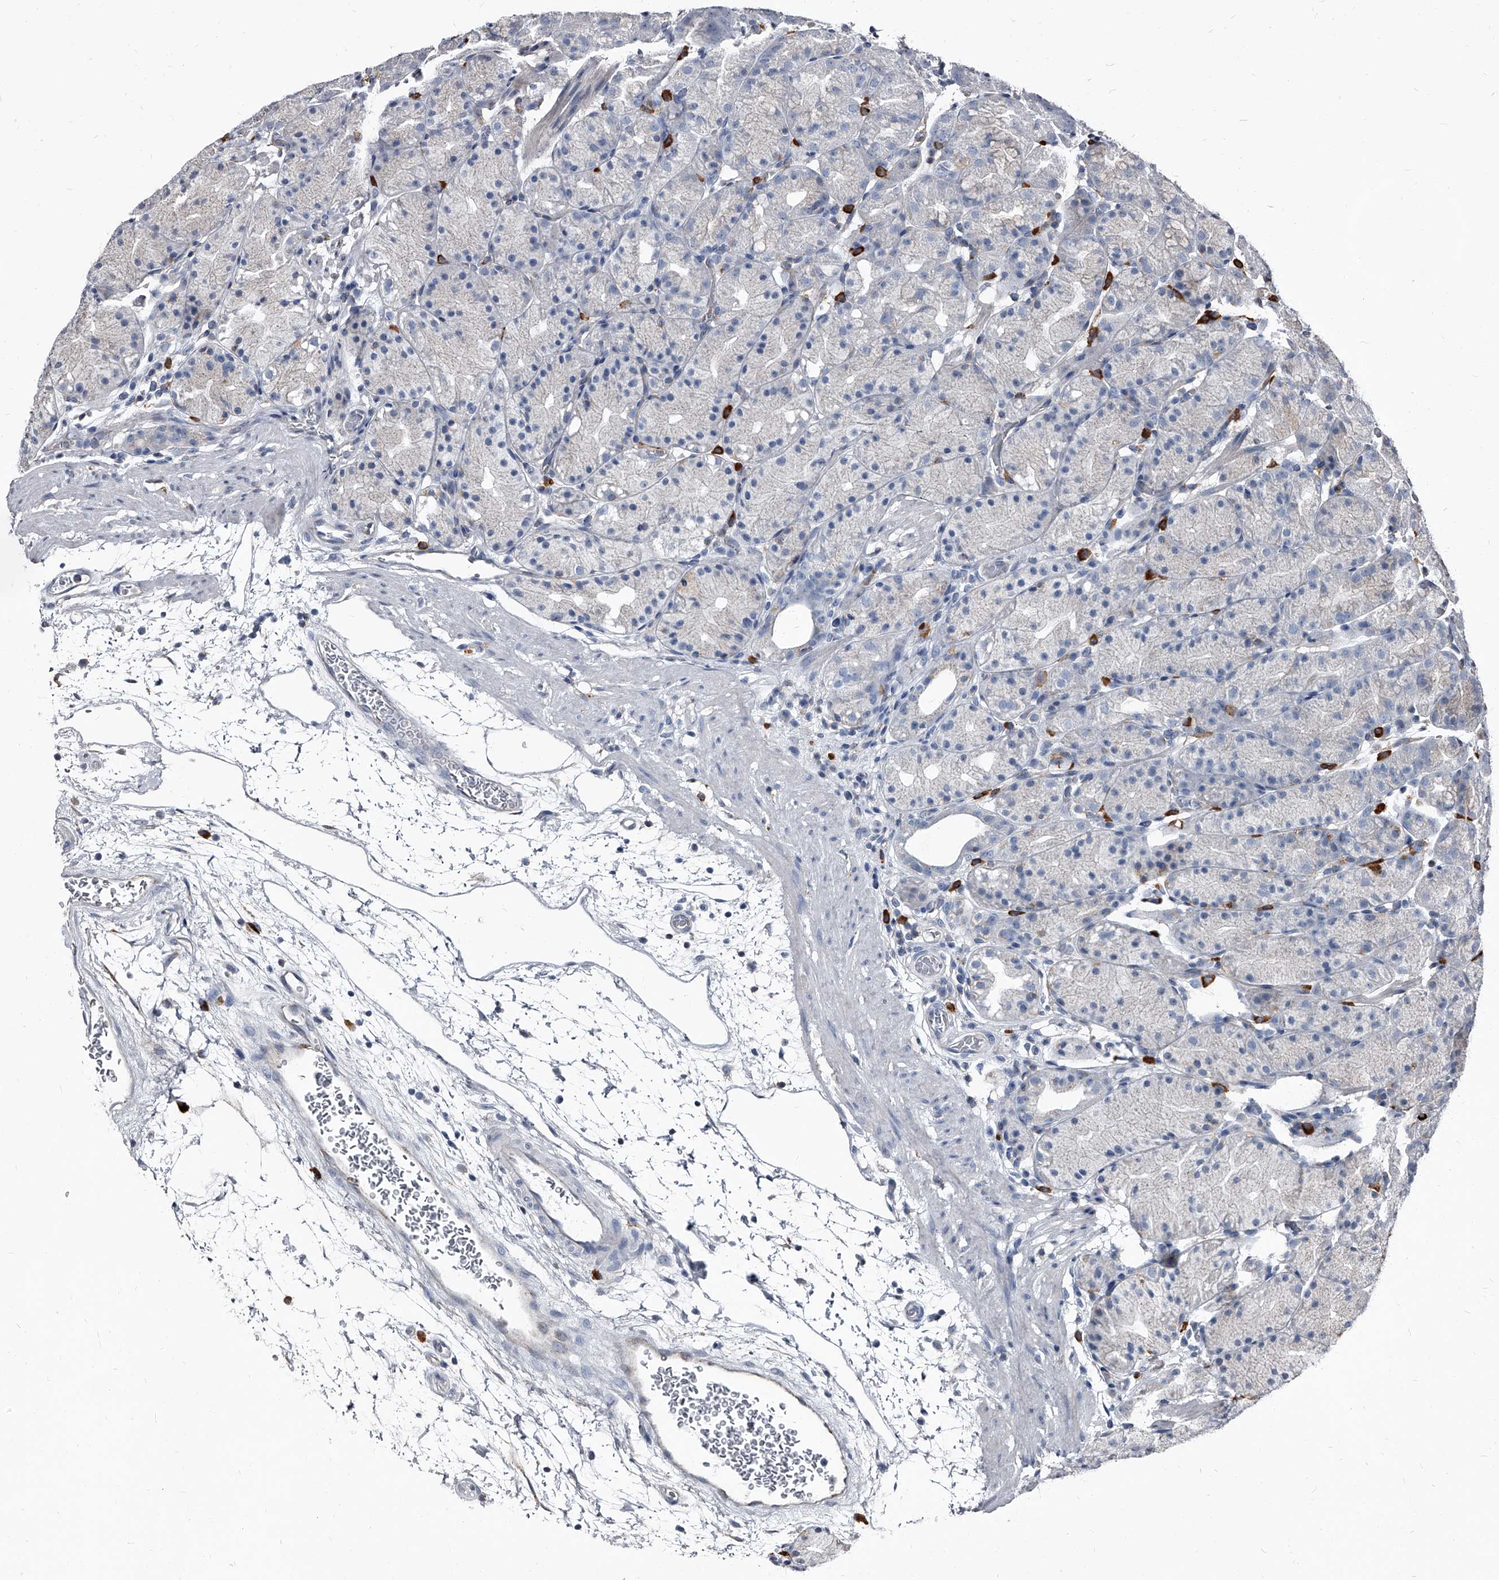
{"staining": {"intensity": "negative", "quantity": "none", "location": "none"}, "tissue": "stomach", "cell_type": "Glandular cells", "image_type": "normal", "snomed": [{"axis": "morphology", "description": "Normal tissue, NOS"}, {"axis": "topography", "description": "Stomach, upper"}], "caption": "IHC photomicrograph of benign stomach: human stomach stained with DAB (3,3'-diaminobenzidine) demonstrates no significant protein expression in glandular cells.", "gene": "PGLYRP3", "patient": {"sex": "male", "age": 48}}